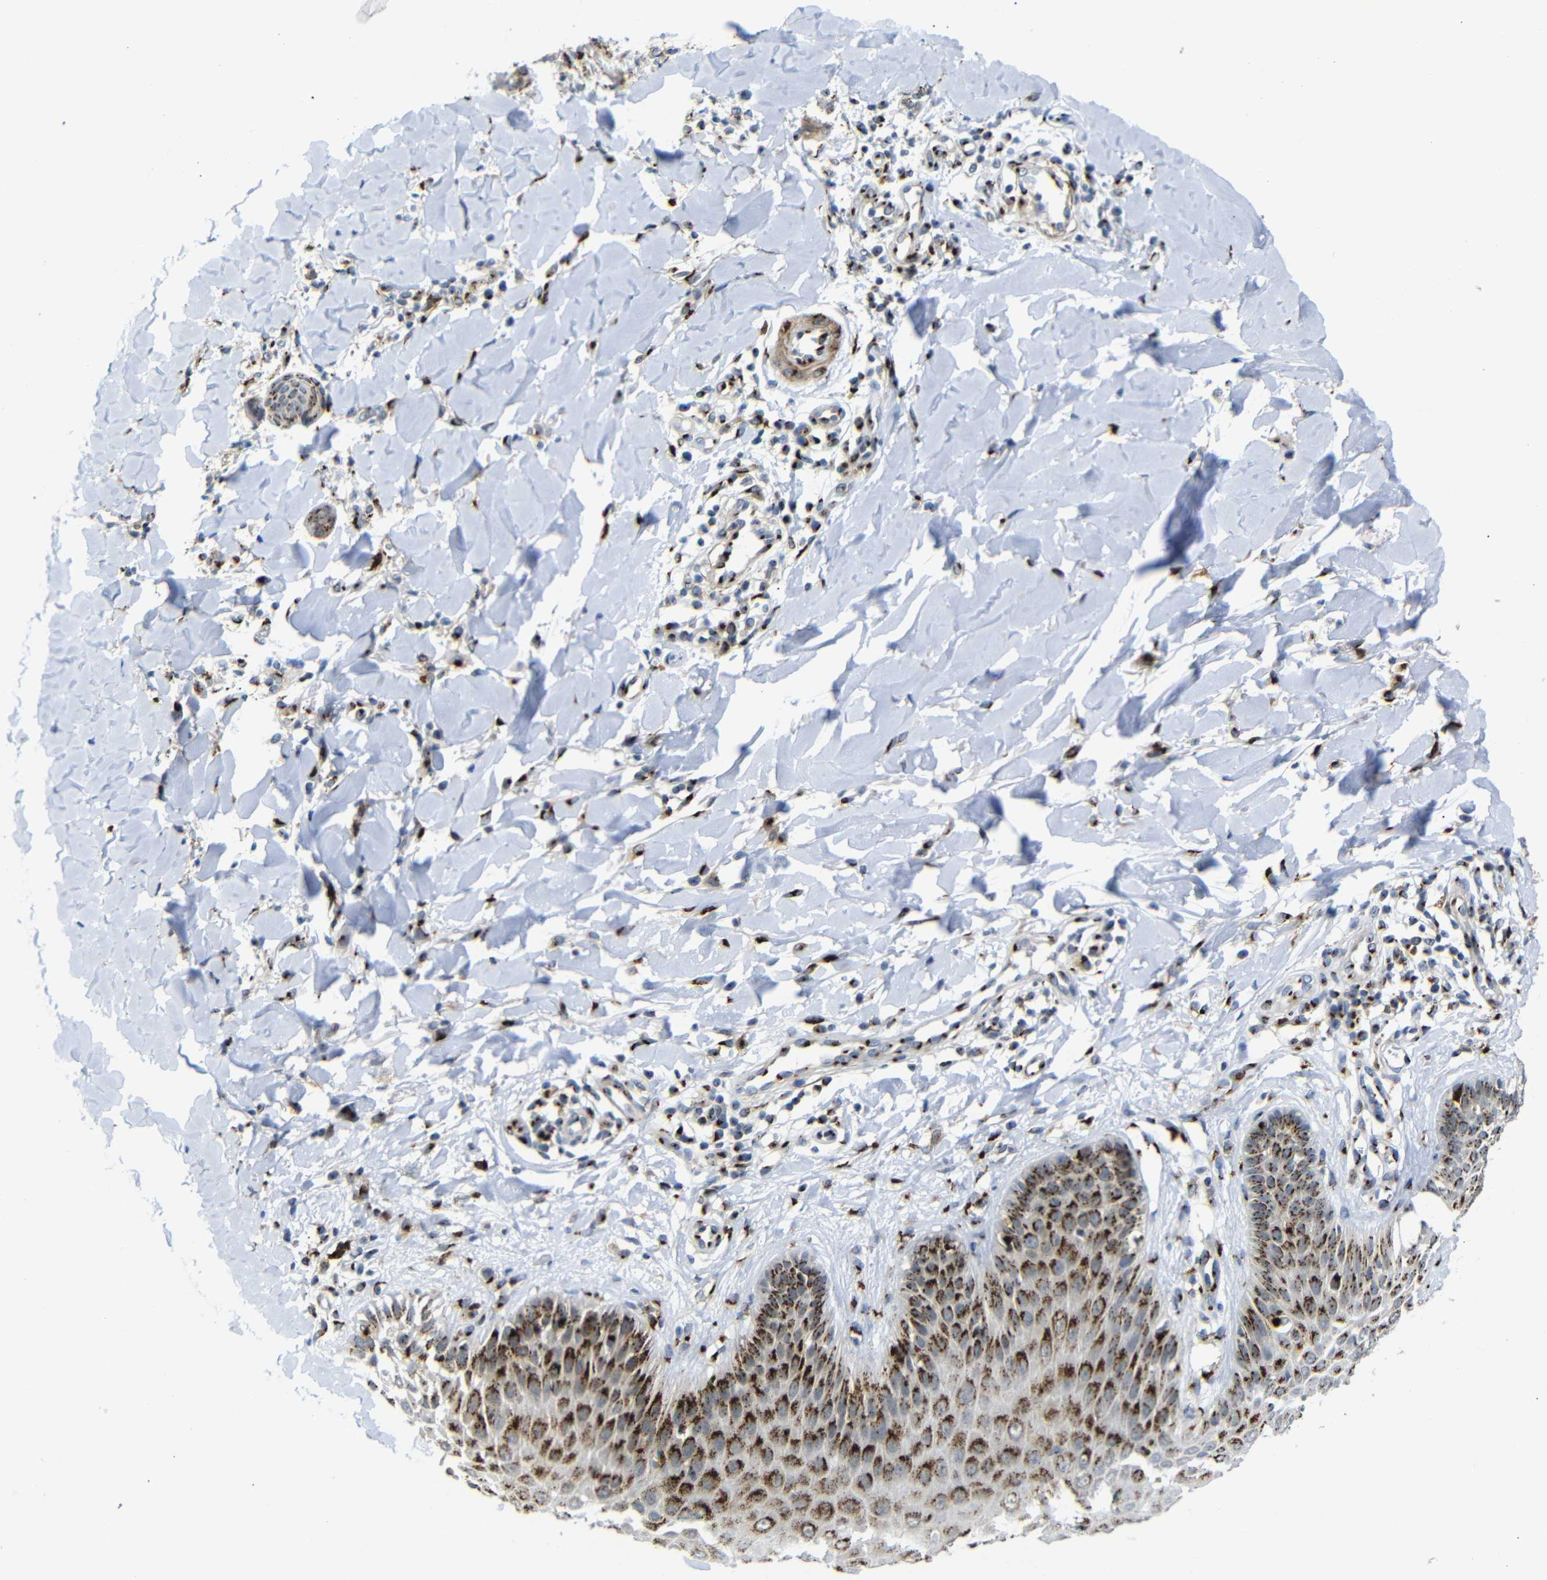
{"staining": {"intensity": "strong", "quantity": ">75%", "location": "cytoplasmic/membranous"}, "tissue": "skin cancer", "cell_type": "Tumor cells", "image_type": "cancer", "snomed": [{"axis": "morphology", "description": "Squamous cell carcinoma, NOS"}, {"axis": "topography", "description": "Skin"}], "caption": "A high amount of strong cytoplasmic/membranous staining is seen in approximately >75% of tumor cells in skin cancer tissue. The protein is stained brown, and the nuclei are stained in blue (DAB (3,3'-diaminobenzidine) IHC with brightfield microscopy, high magnification).", "gene": "TGOLN2", "patient": {"sex": "male", "age": 24}}